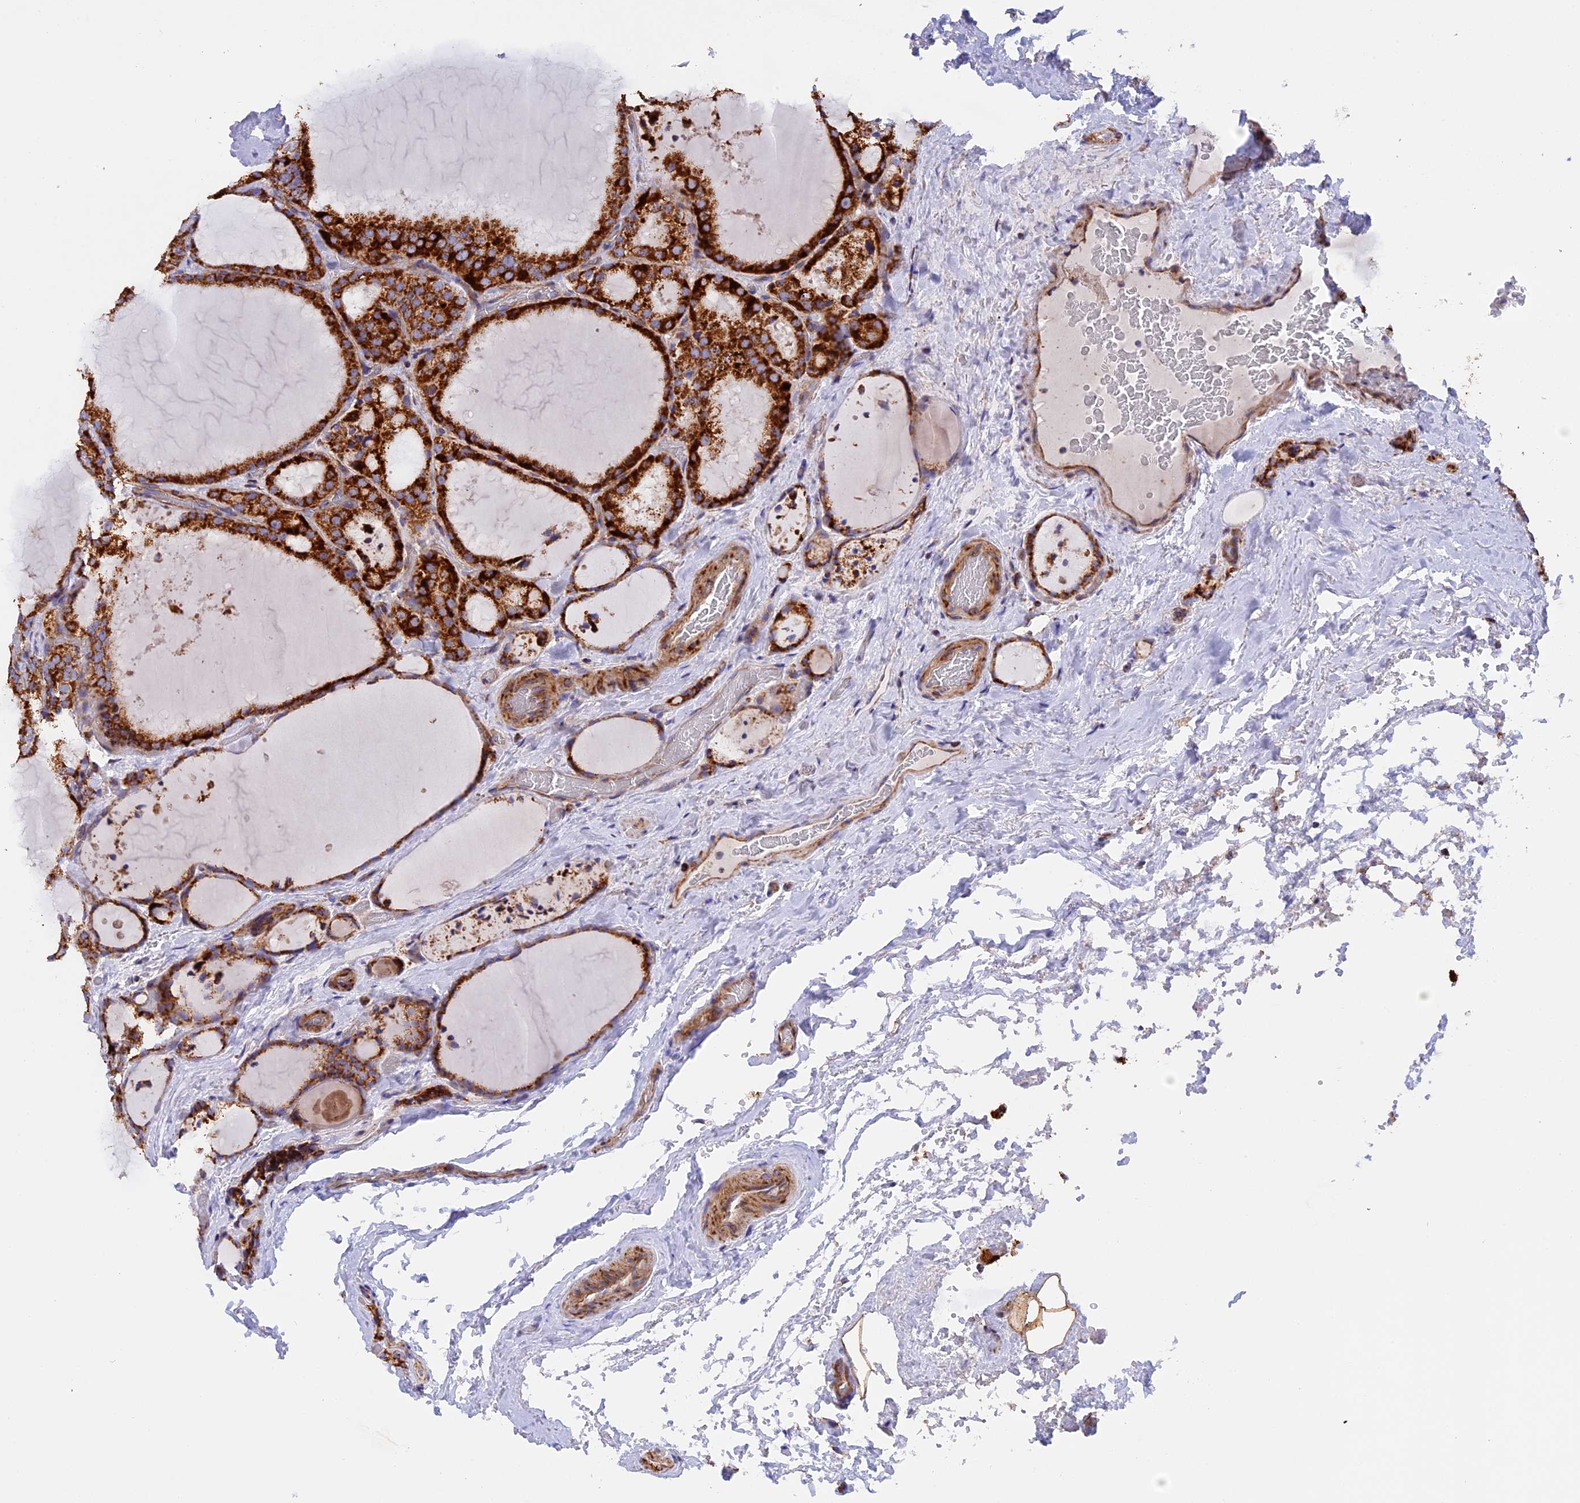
{"staining": {"intensity": "strong", "quantity": ">75%", "location": "cytoplasmic/membranous"}, "tissue": "thyroid cancer", "cell_type": "Tumor cells", "image_type": "cancer", "snomed": [{"axis": "morphology", "description": "Papillary adenocarcinoma, NOS"}, {"axis": "topography", "description": "Thyroid gland"}], "caption": "A brown stain labels strong cytoplasmic/membranous expression of a protein in human thyroid cancer tumor cells. The protein of interest is stained brown, and the nuclei are stained in blue (DAB IHC with brightfield microscopy, high magnification).", "gene": "UQCRB", "patient": {"sex": "male", "age": 77}}